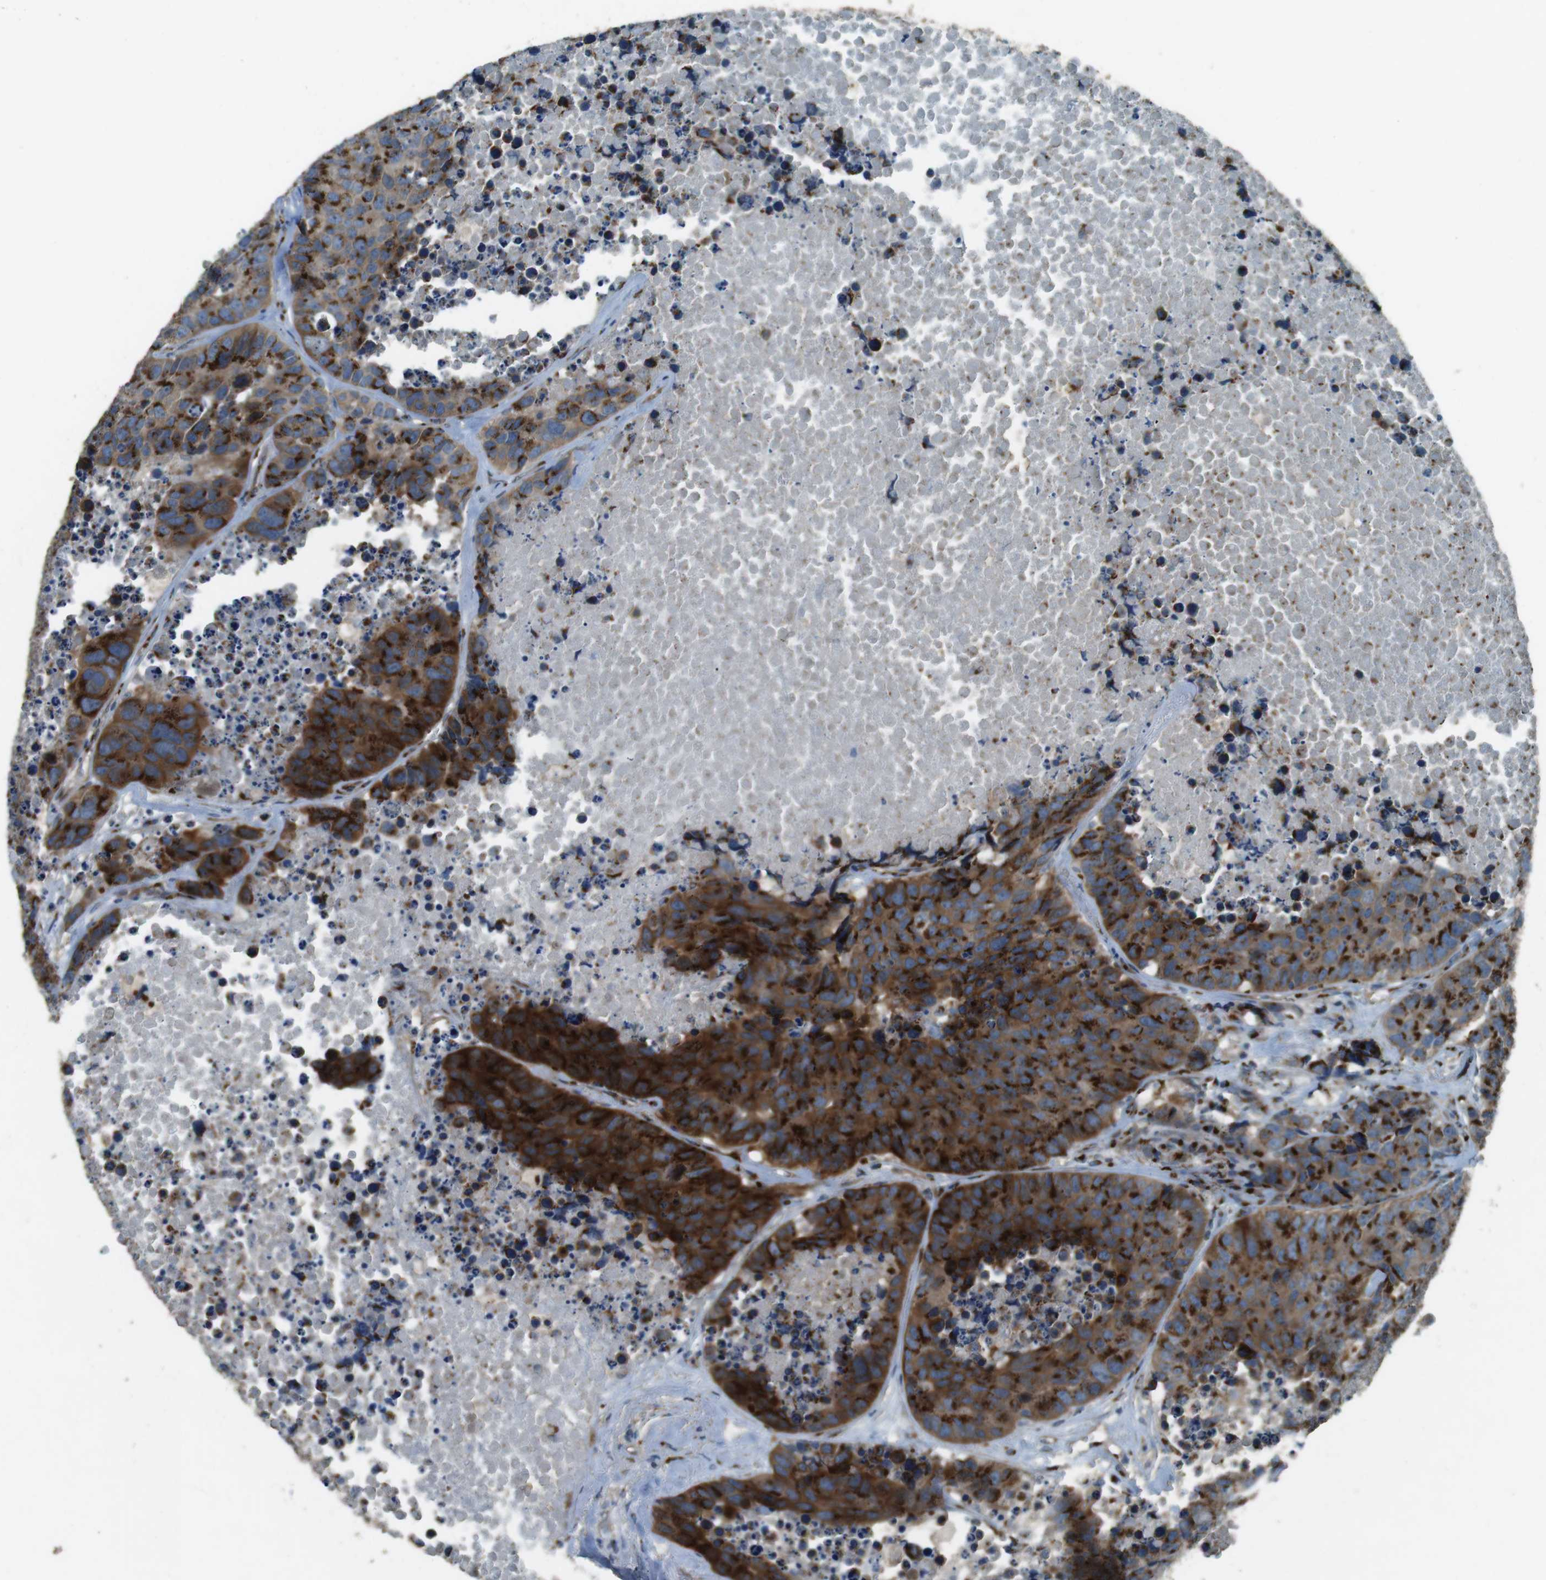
{"staining": {"intensity": "strong", "quantity": ">75%", "location": "cytoplasmic/membranous"}, "tissue": "carcinoid", "cell_type": "Tumor cells", "image_type": "cancer", "snomed": [{"axis": "morphology", "description": "Carcinoid, malignant, NOS"}, {"axis": "topography", "description": "Lung"}], "caption": "Immunohistochemistry (DAB) staining of human carcinoid shows strong cytoplasmic/membranous protein staining in about >75% of tumor cells. (Stains: DAB in brown, nuclei in blue, Microscopy: brightfield microscopy at high magnification).", "gene": "TMEM115", "patient": {"sex": "male", "age": 60}}